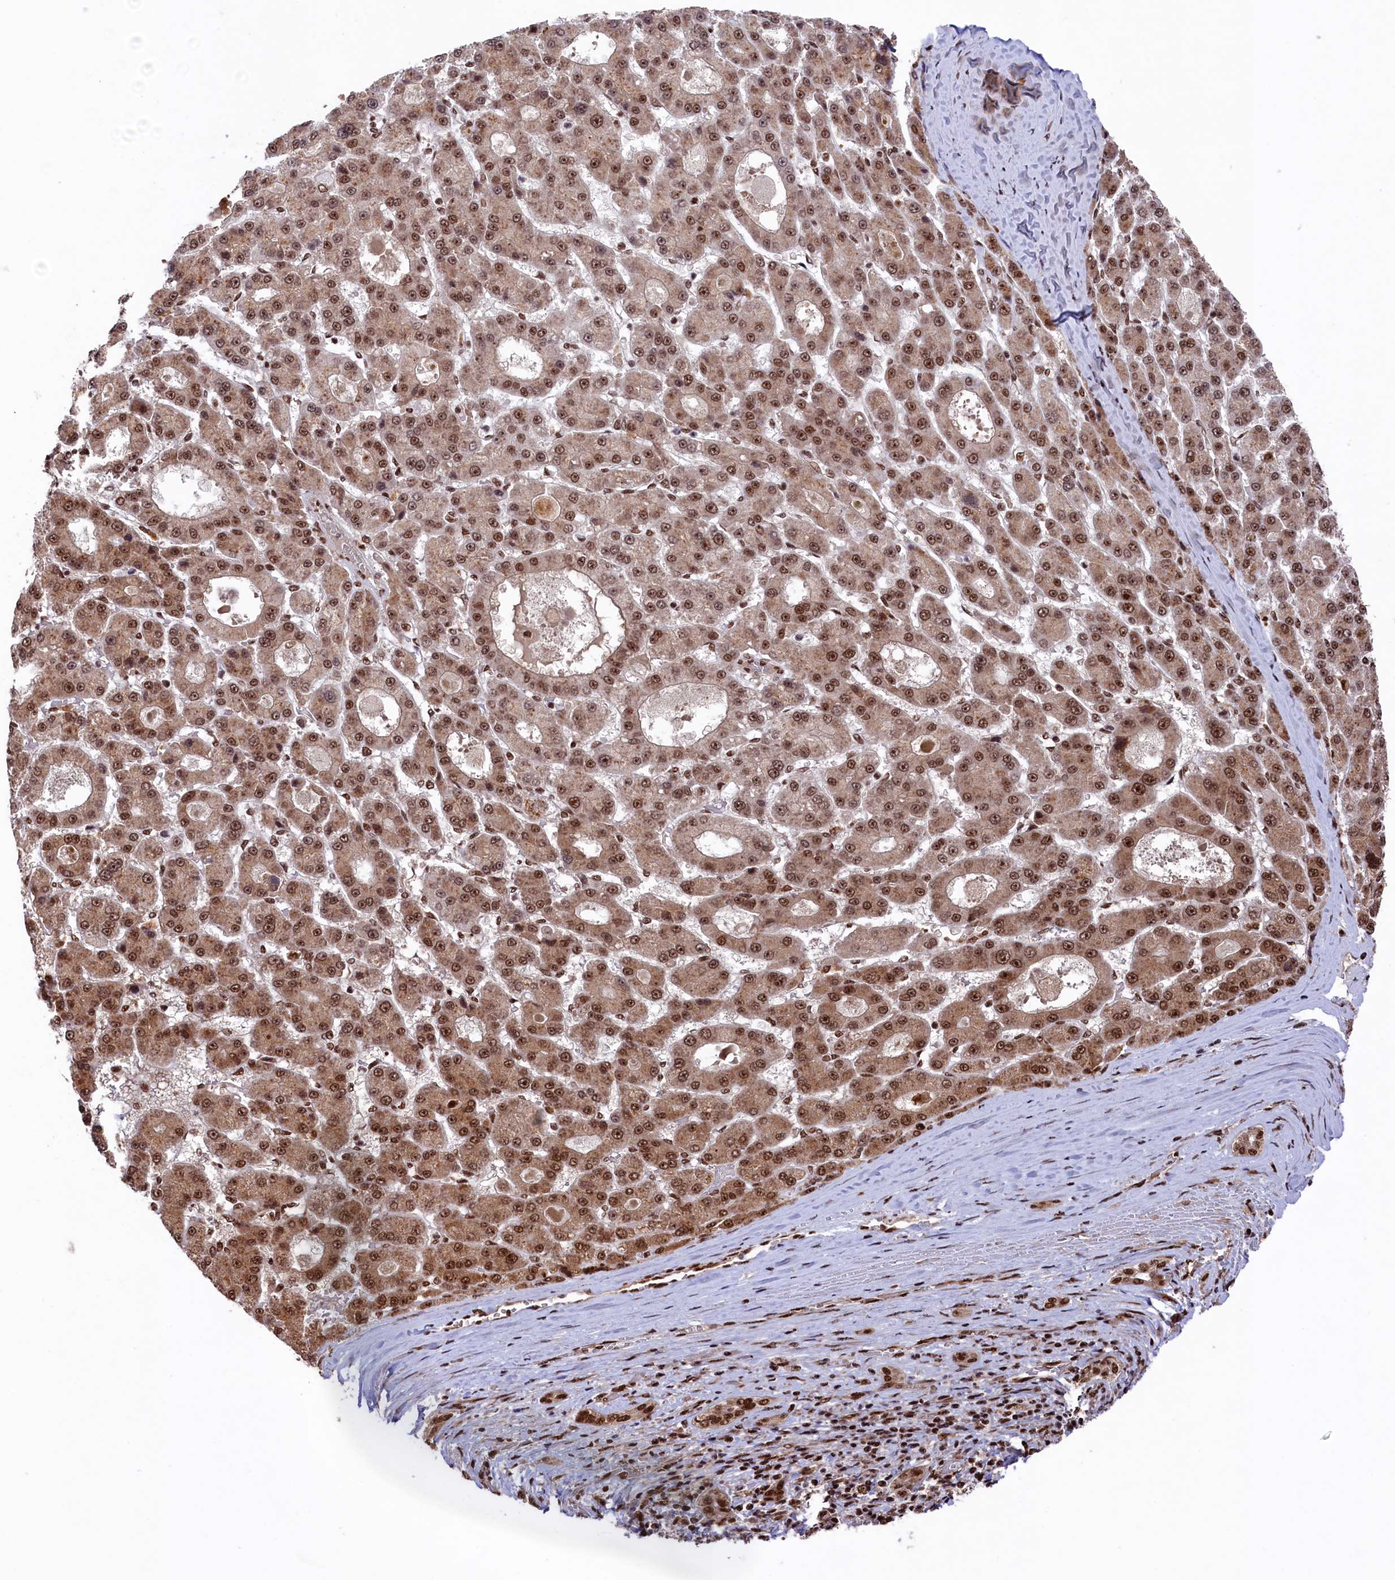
{"staining": {"intensity": "moderate", "quantity": ">75%", "location": "cytoplasmic/membranous,nuclear"}, "tissue": "liver cancer", "cell_type": "Tumor cells", "image_type": "cancer", "snomed": [{"axis": "morphology", "description": "Carcinoma, Hepatocellular, NOS"}, {"axis": "topography", "description": "Liver"}], "caption": "This is a micrograph of immunohistochemistry (IHC) staining of liver cancer, which shows moderate expression in the cytoplasmic/membranous and nuclear of tumor cells.", "gene": "PRPF31", "patient": {"sex": "male", "age": 70}}